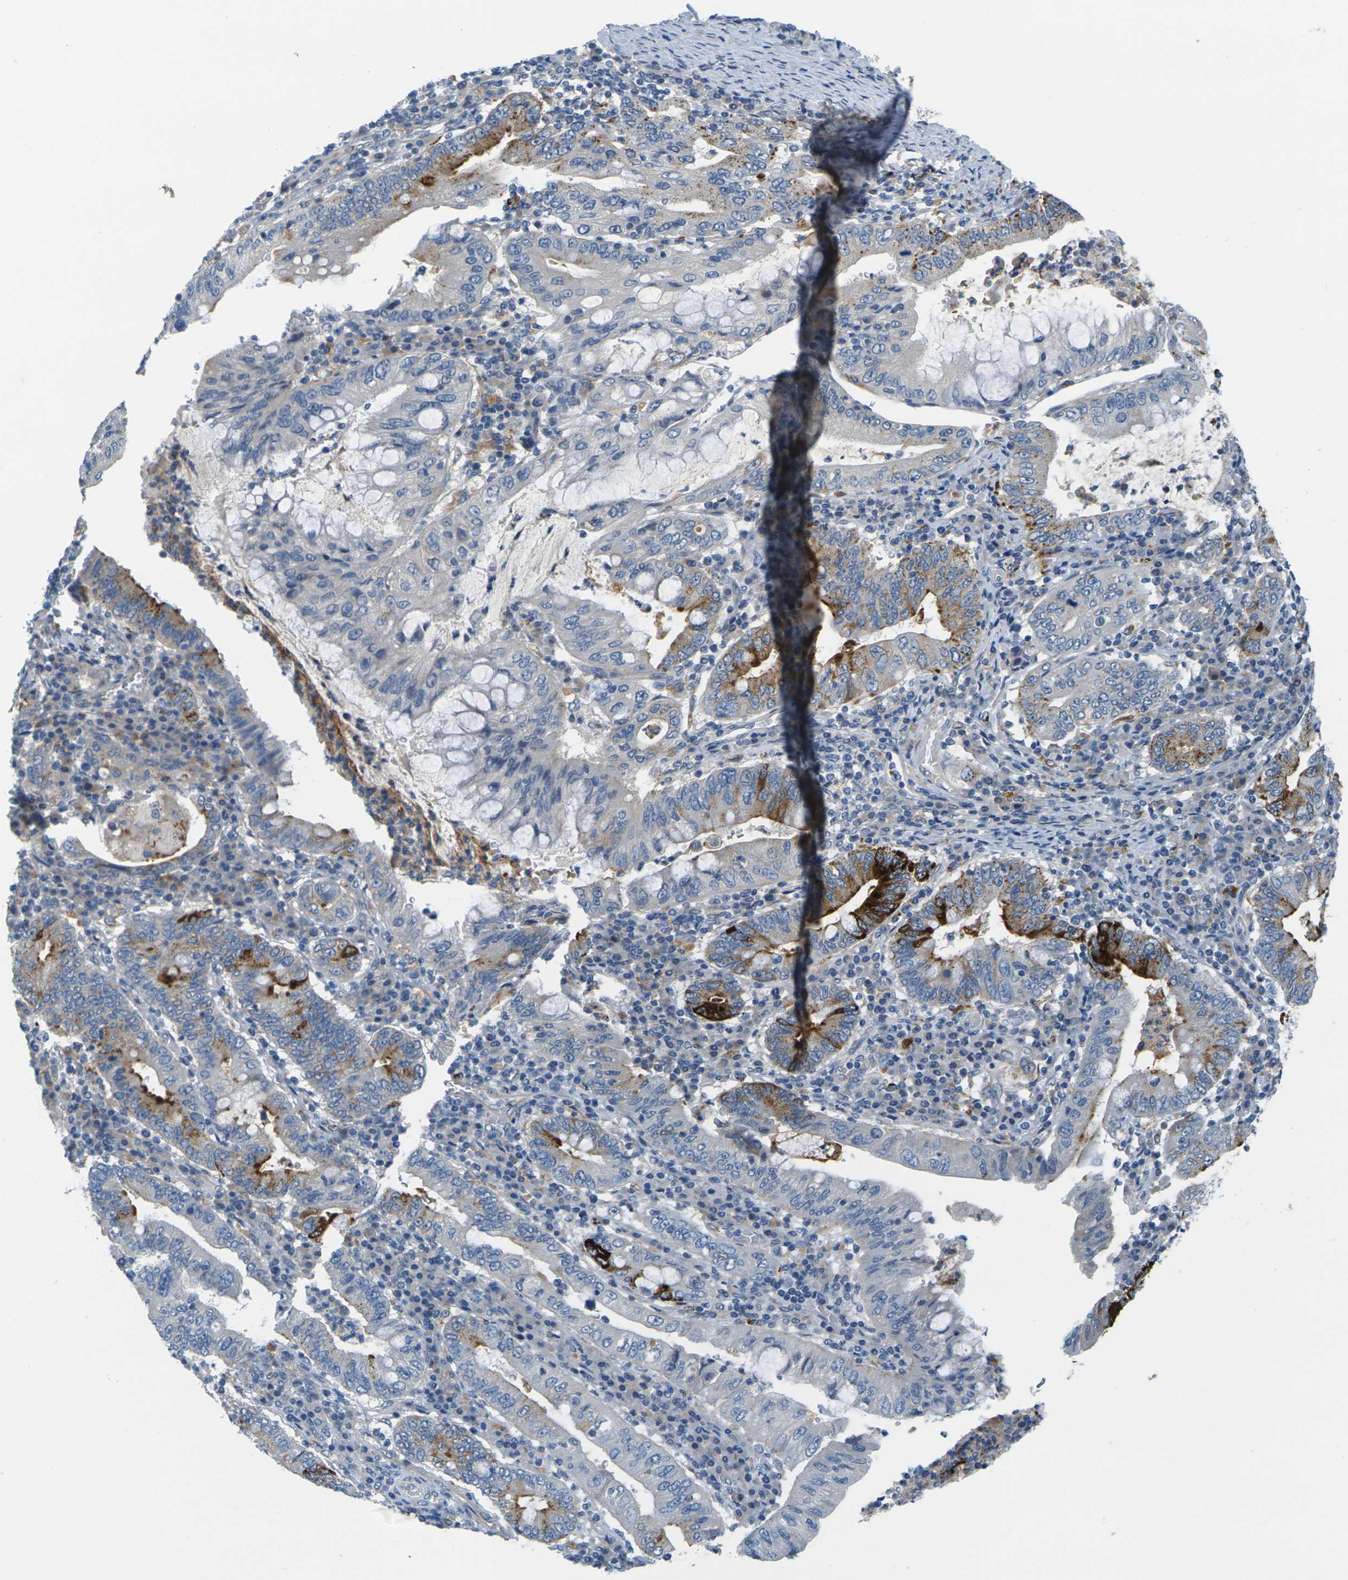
{"staining": {"intensity": "strong", "quantity": "25%-75%", "location": "cytoplasmic/membranous"}, "tissue": "stomach cancer", "cell_type": "Tumor cells", "image_type": "cancer", "snomed": [{"axis": "morphology", "description": "Normal tissue, NOS"}, {"axis": "morphology", "description": "Adenocarcinoma, NOS"}, {"axis": "topography", "description": "Esophagus"}, {"axis": "topography", "description": "Stomach, upper"}, {"axis": "topography", "description": "Peripheral nerve tissue"}], "caption": "DAB (3,3'-diaminobenzidine) immunohistochemical staining of human stomach cancer (adenocarcinoma) exhibits strong cytoplasmic/membranous protein positivity in approximately 25%-75% of tumor cells.", "gene": "CYP2C8", "patient": {"sex": "male", "age": 62}}